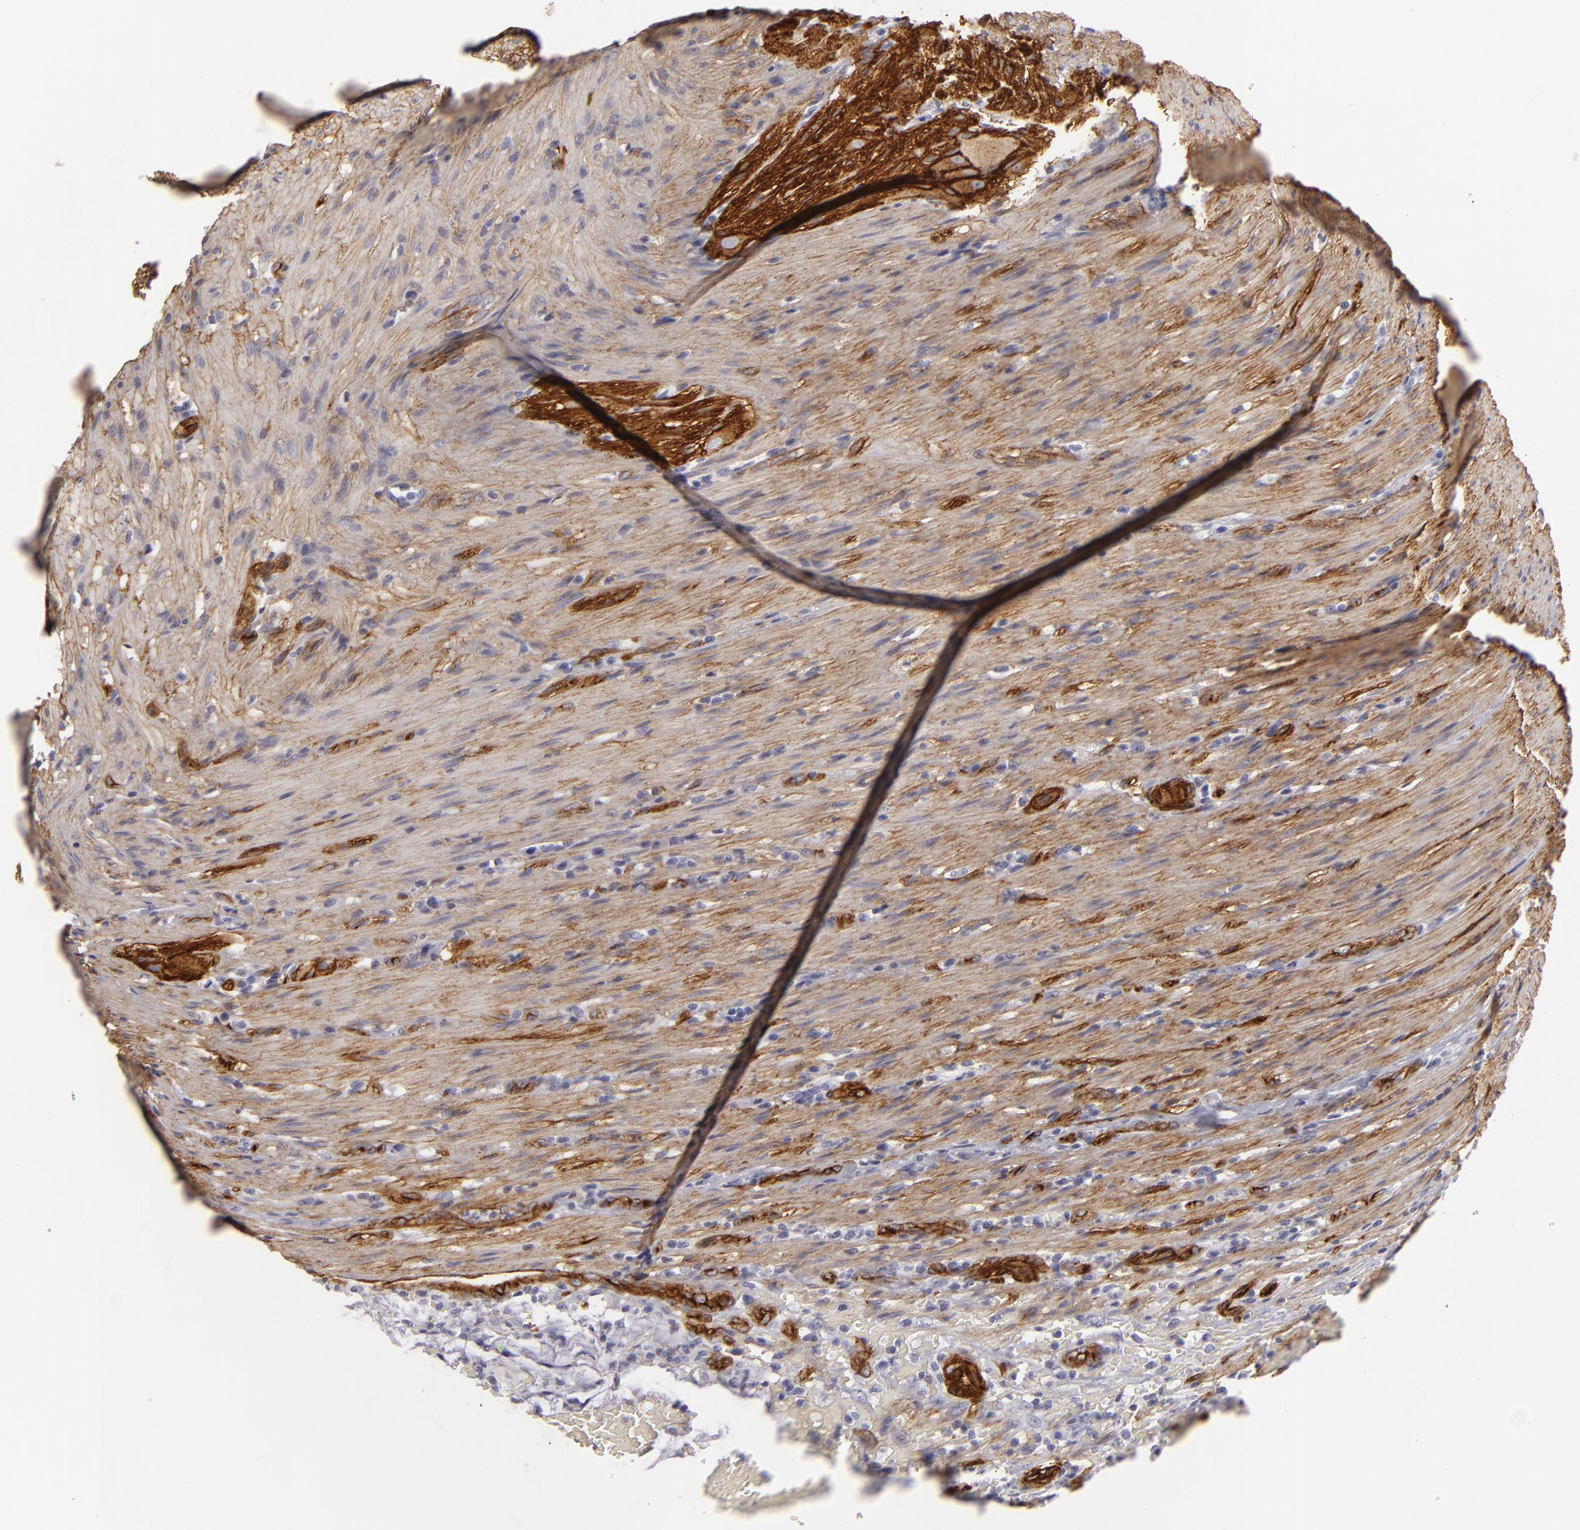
{"staining": {"intensity": "negative", "quantity": "none", "location": "none"}, "tissue": "colorectal cancer", "cell_type": "Tumor cells", "image_type": "cancer", "snomed": [{"axis": "morphology", "description": "Adenocarcinoma, NOS"}, {"axis": "topography", "description": "Colon"}], "caption": "Immunohistochemical staining of human colorectal cancer shows no significant expression in tumor cells.", "gene": "MCAM", "patient": {"sex": "male", "age": 54}}